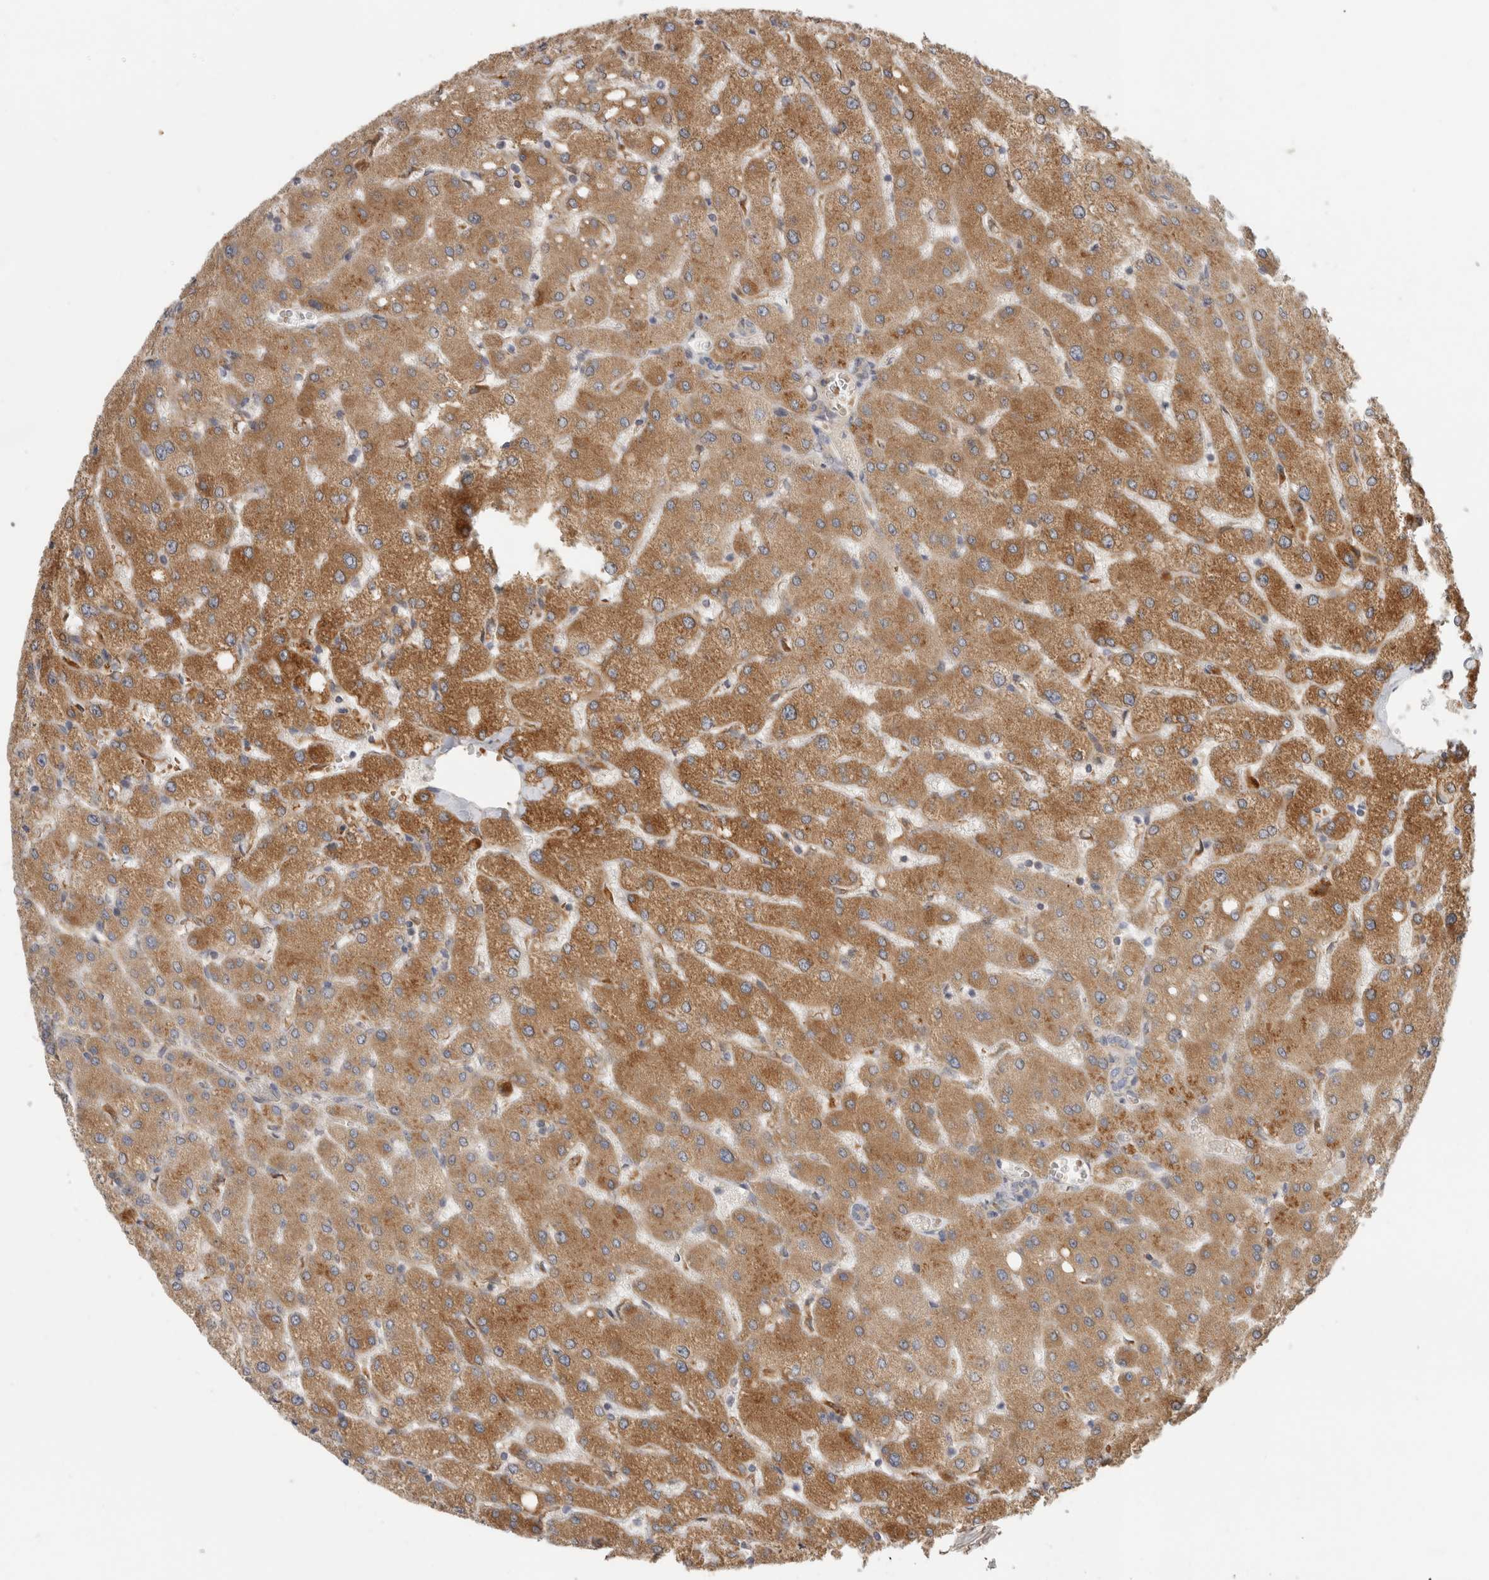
{"staining": {"intensity": "negative", "quantity": "none", "location": "none"}, "tissue": "liver", "cell_type": "Cholangiocytes", "image_type": "normal", "snomed": [{"axis": "morphology", "description": "Normal tissue, NOS"}, {"axis": "topography", "description": "Liver"}], "caption": "Image shows no significant protein staining in cholangiocytes of unremarkable liver.", "gene": "APOL2", "patient": {"sex": "female", "age": 54}}